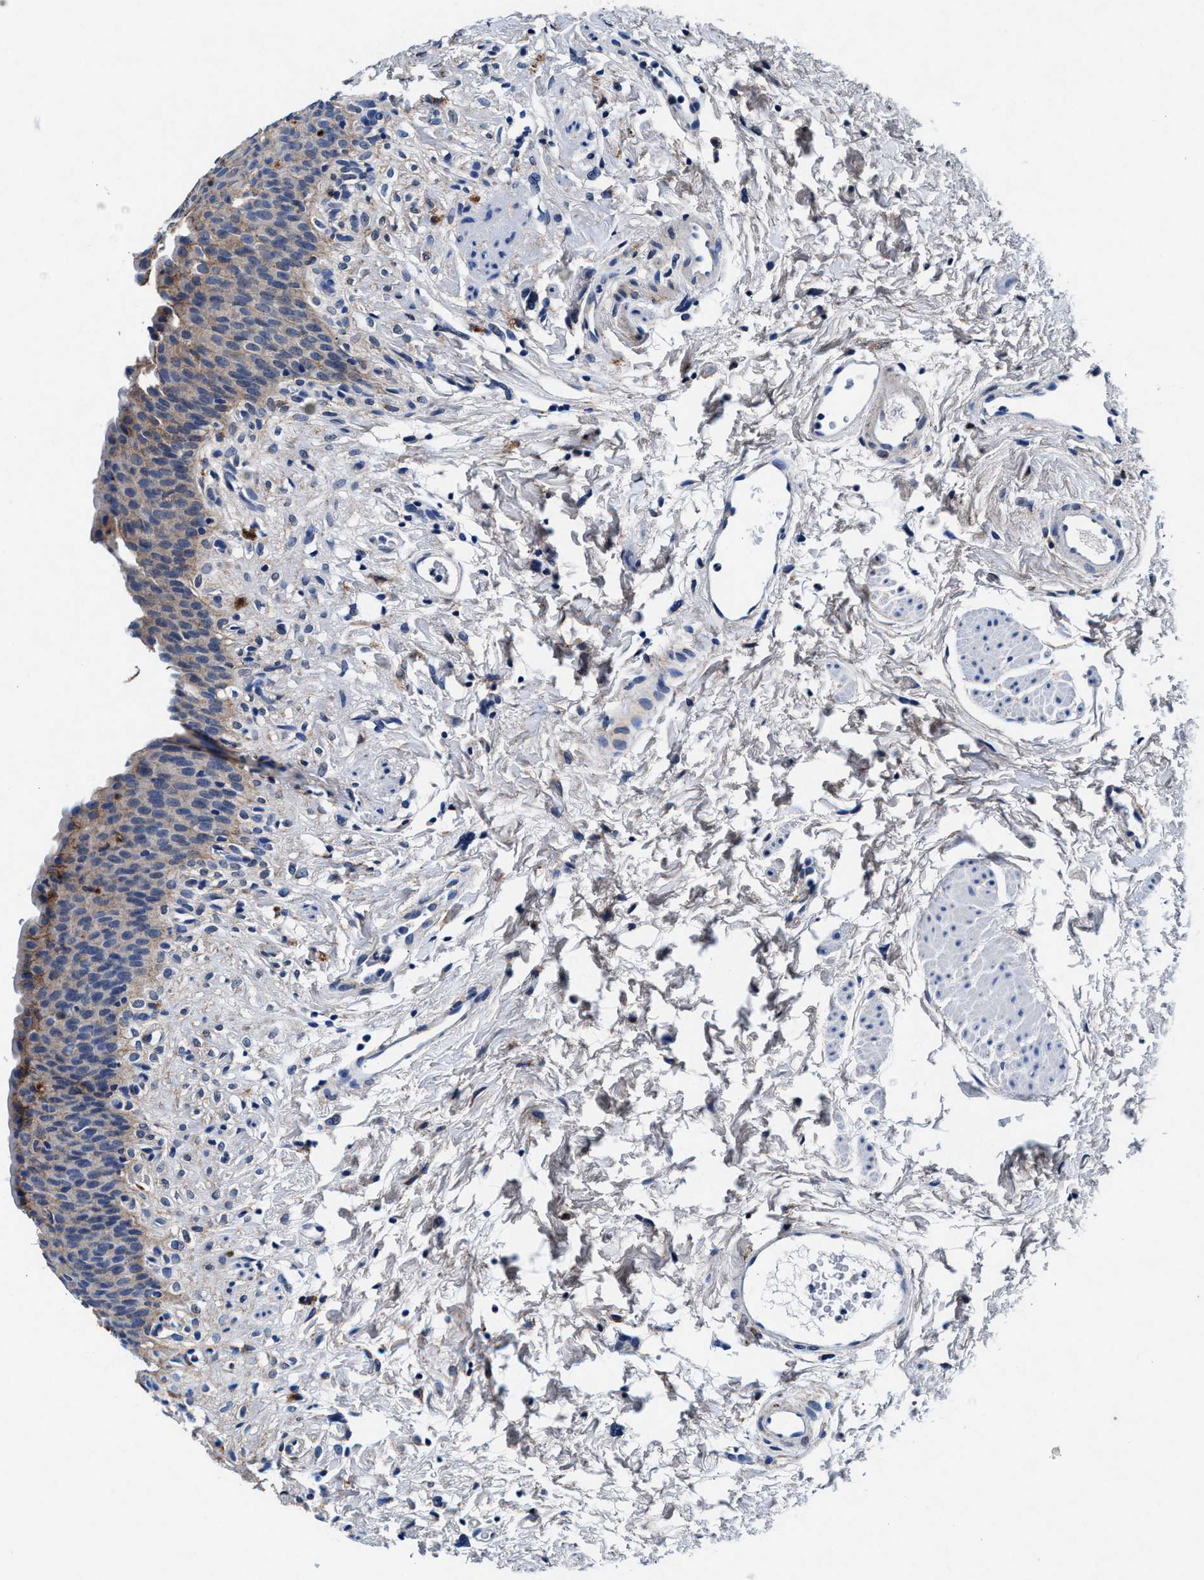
{"staining": {"intensity": "moderate", "quantity": "25%-75%", "location": "cytoplasmic/membranous"}, "tissue": "urinary bladder", "cell_type": "Urothelial cells", "image_type": "normal", "snomed": [{"axis": "morphology", "description": "Normal tissue, NOS"}, {"axis": "topography", "description": "Urinary bladder"}], "caption": "Protein staining displays moderate cytoplasmic/membranous positivity in about 25%-75% of urothelial cells in normal urinary bladder.", "gene": "SLC8A1", "patient": {"sex": "female", "age": 79}}